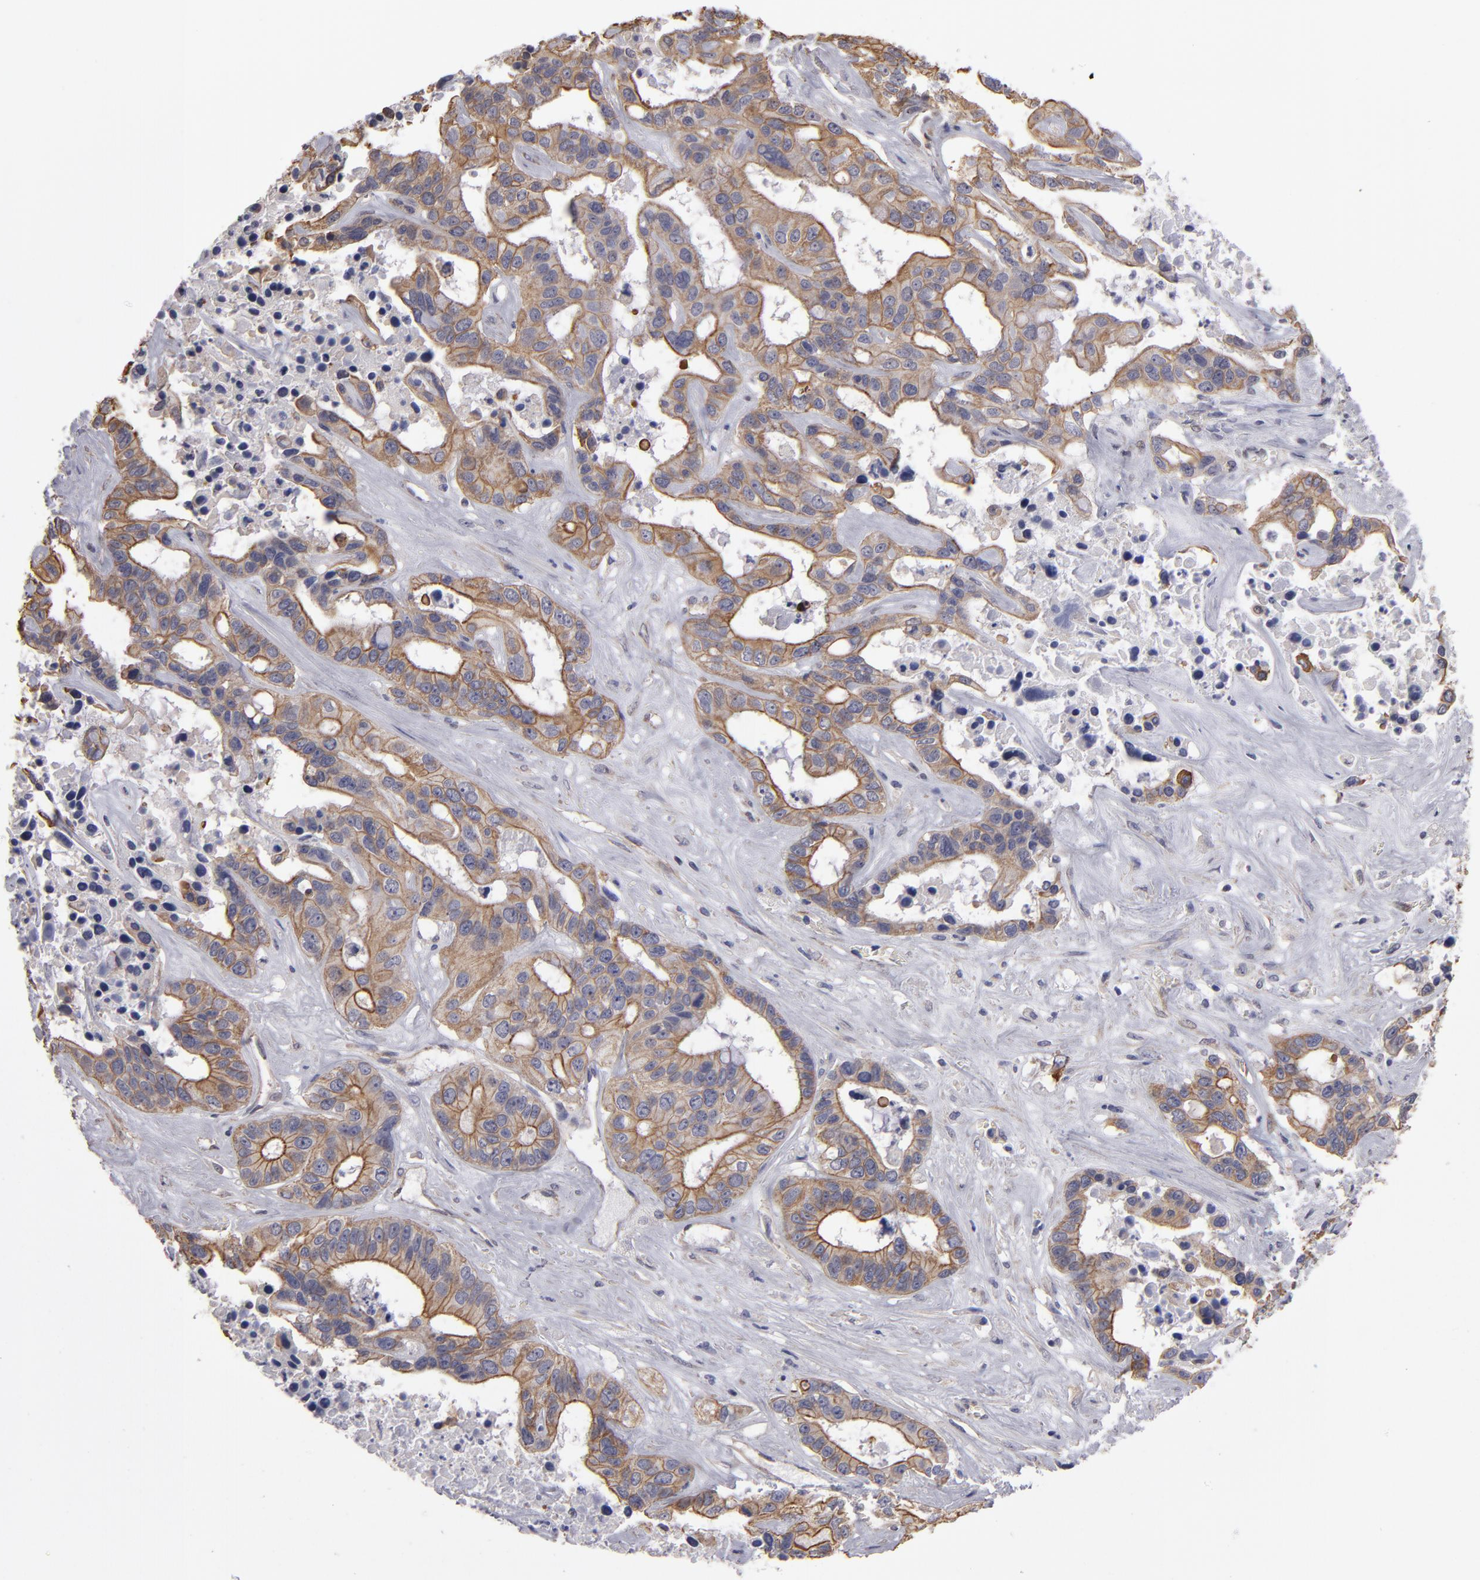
{"staining": {"intensity": "moderate", "quantity": ">75%", "location": "cytoplasmic/membranous"}, "tissue": "liver cancer", "cell_type": "Tumor cells", "image_type": "cancer", "snomed": [{"axis": "morphology", "description": "Cholangiocarcinoma"}, {"axis": "topography", "description": "Liver"}], "caption": "Brown immunohistochemical staining in human cholangiocarcinoma (liver) shows moderate cytoplasmic/membranous staining in approximately >75% of tumor cells.", "gene": "NDRG2", "patient": {"sex": "female", "age": 65}}